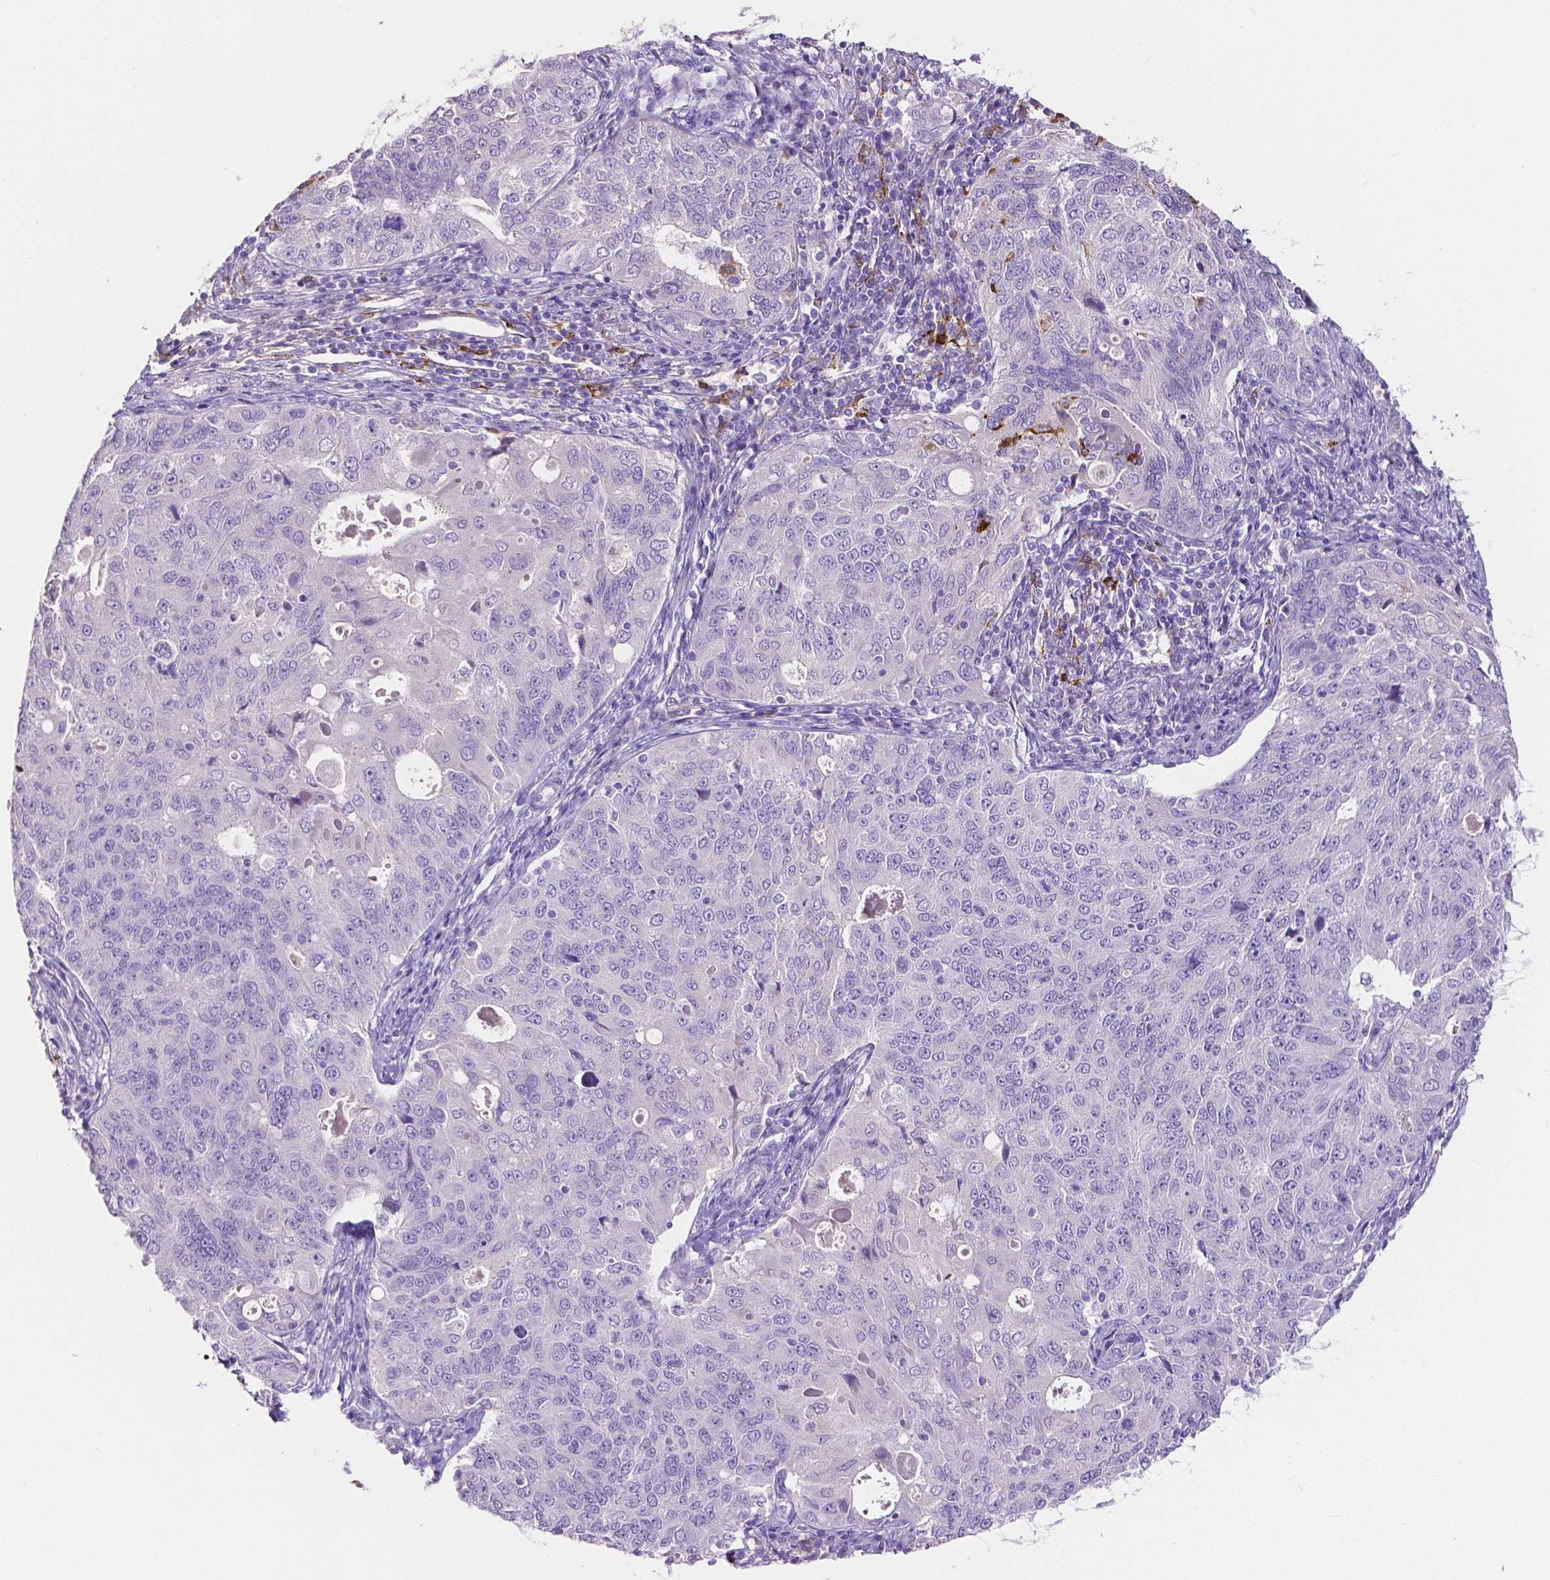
{"staining": {"intensity": "negative", "quantity": "none", "location": "none"}, "tissue": "endometrial cancer", "cell_type": "Tumor cells", "image_type": "cancer", "snomed": [{"axis": "morphology", "description": "Adenocarcinoma, NOS"}, {"axis": "topography", "description": "Endometrium"}], "caption": "Immunohistochemistry (IHC) image of neoplastic tissue: human endometrial adenocarcinoma stained with DAB exhibits no significant protein staining in tumor cells.", "gene": "MMP9", "patient": {"sex": "female", "age": 43}}